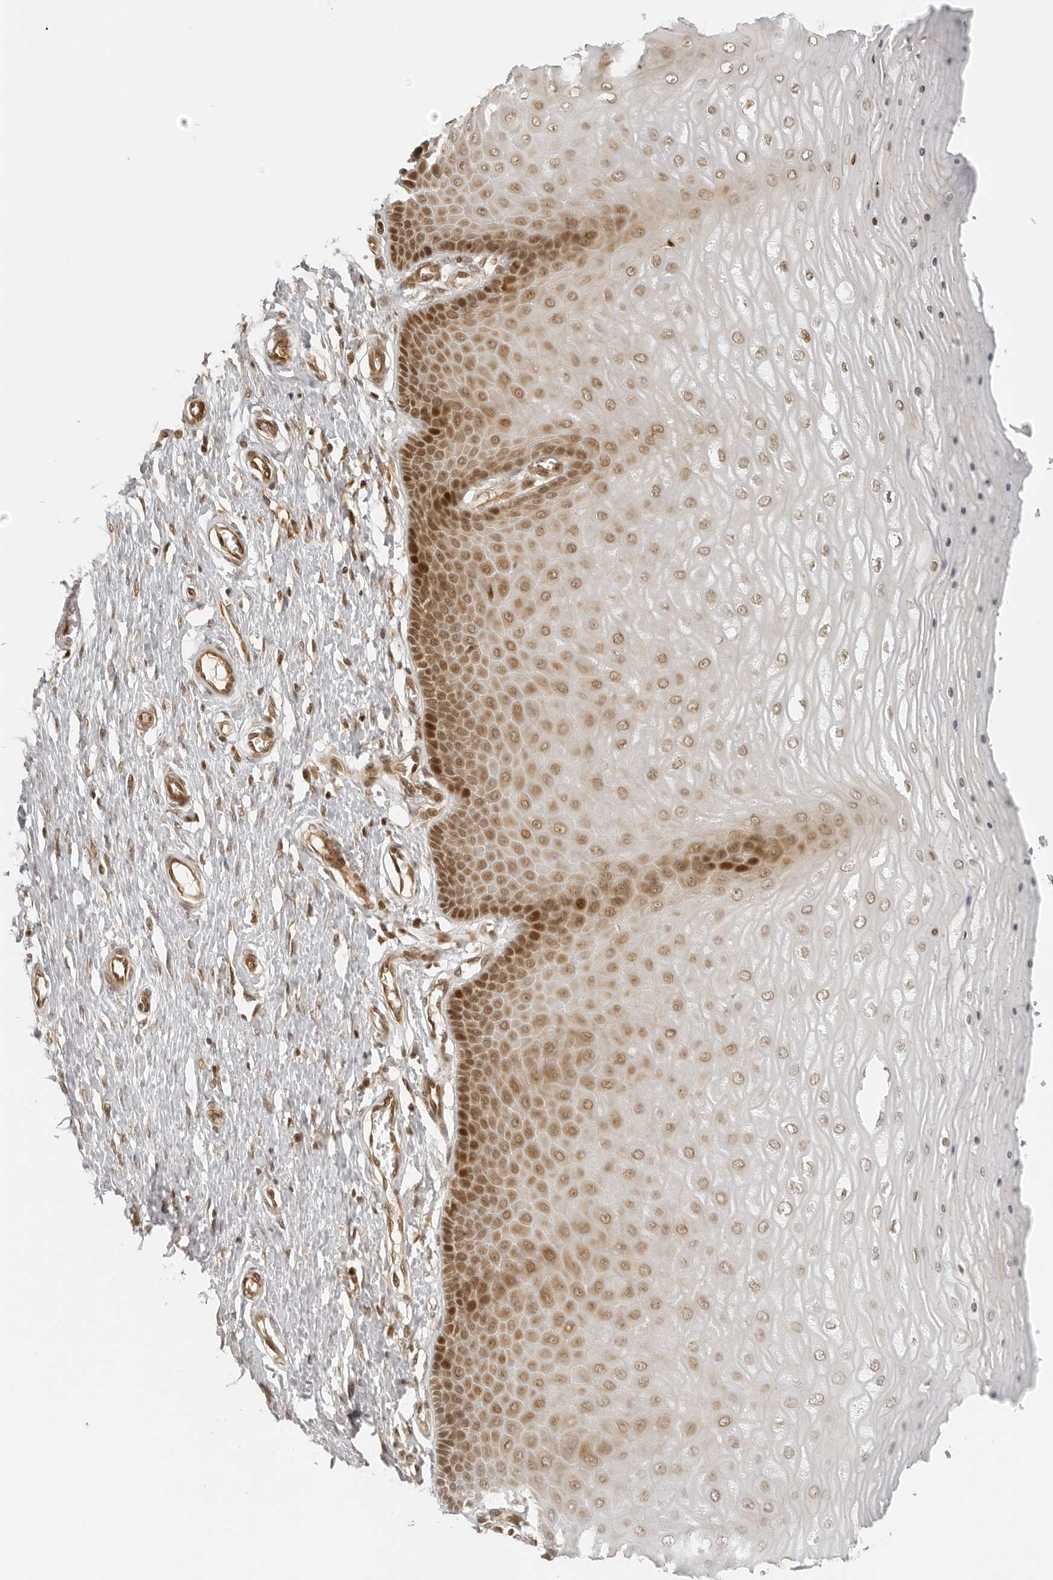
{"staining": {"intensity": "strong", "quantity": ">75%", "location": "nuclear"}, "tissue": "cervix", "cell_type": "Glandular cells", "image_type": "normal", "snomed": [{"axis": "morphology", "description": "Normal tissue, NOS"}, {"axis": "topography", "description": "Cervix"}], "caption": "Human cervix stained with a brown dye exhibits strong nuclear positive staining in approximately >75% of glandular cells.", "gene": "ZNF407", "patient": {"sex": "female", "age": 55}}